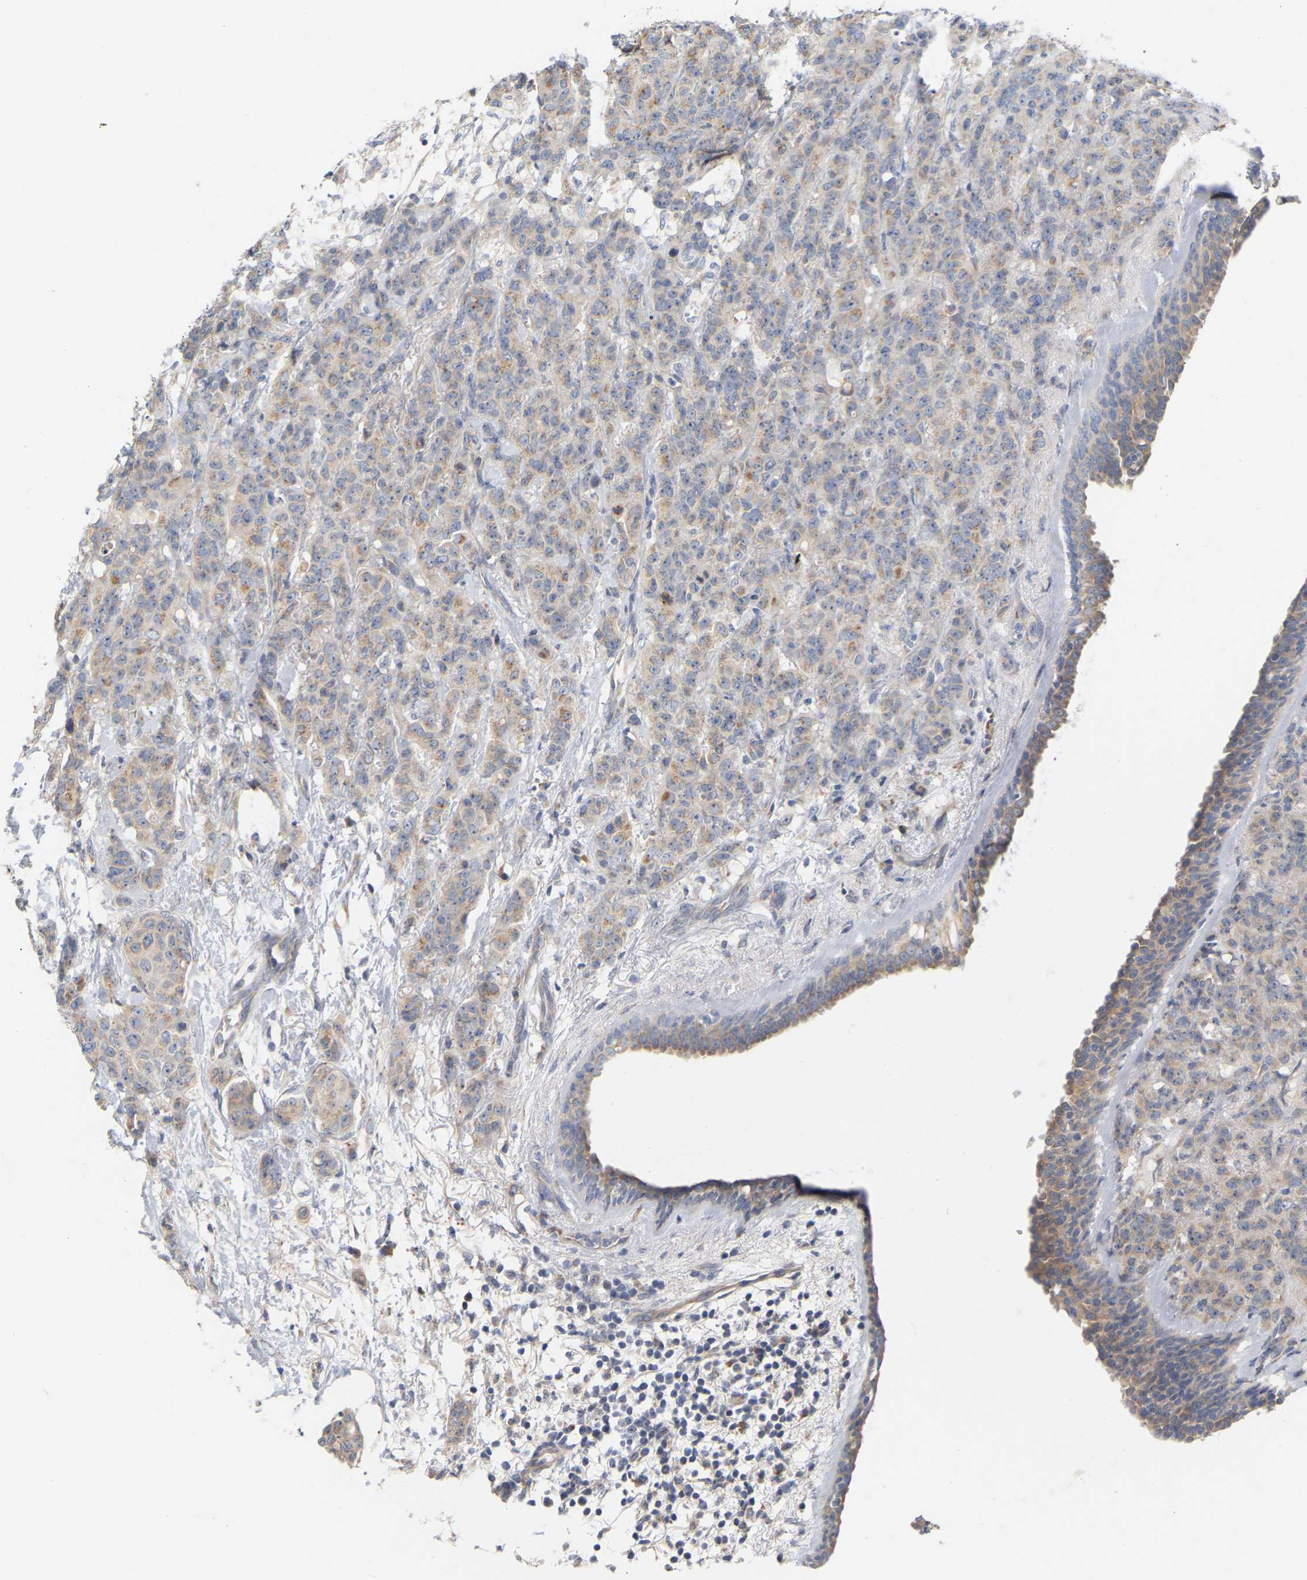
{"staining": {"intensity": "weak", "quantity": ">75%", "location": "cytoplasmic/membranous"}, "tissue": "breast cancer", "cell_type": "Tumor cells", "image_type": "cancer", "snomed": [{"axis": "morphology", "description": "Normal tissue, NOS"}, {"axis": "morphology", "description": "Duct carcinoma"}, {"axis": "topography", "description": "Breast"}], "caption": "Immunohistochemistry (IHC) image of breast infiltrating ductal carcinoma stained for a protein (brown), which displays low levels of weak cytoplasmic/membranous positivity in approximately >75% of tumor cells.", "gene": "MINDY4", "patient": {"sex": "female", "age": 40}}